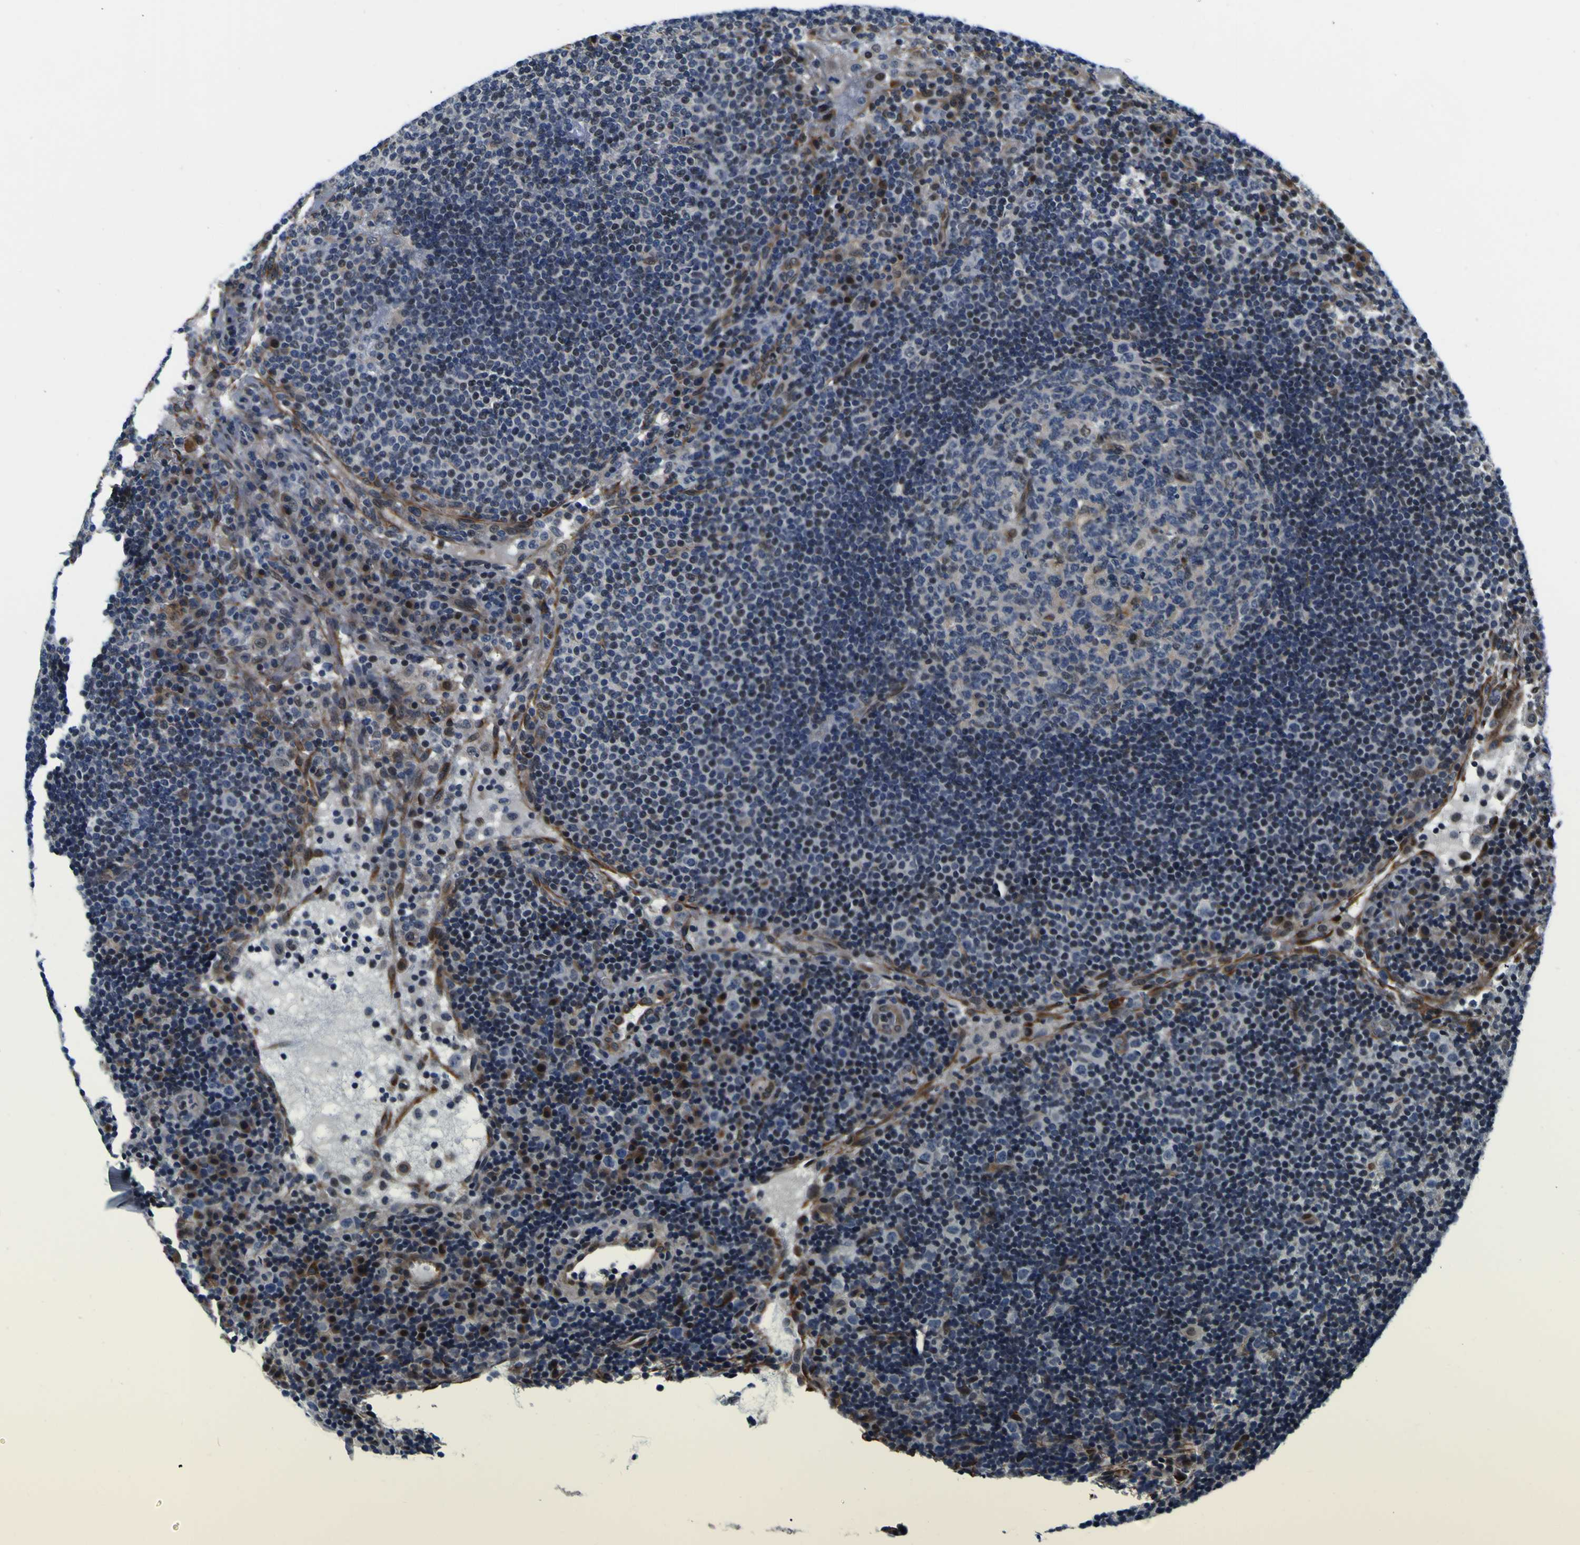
{"staining": {"intensity": "moderate", "quantity": "<25%", "location": "cytoplasmic/membranous"}, "tissue": "lymph node", "cell_type": "Germinal center cells", "image_type": "normal", "snomed": [{"axis": "morphology", "description": "Normal tissue, NOS"}, {"axis": "topography", "description": "Lymph node"}], "caption": "This is a histology image of IHC staining of benign lymph node, which shows moderate staining in the cytoplasmic/membranous of germinal center cells.", "gene": "POSTN", "patient": {"sex": "female", "age": 53}}